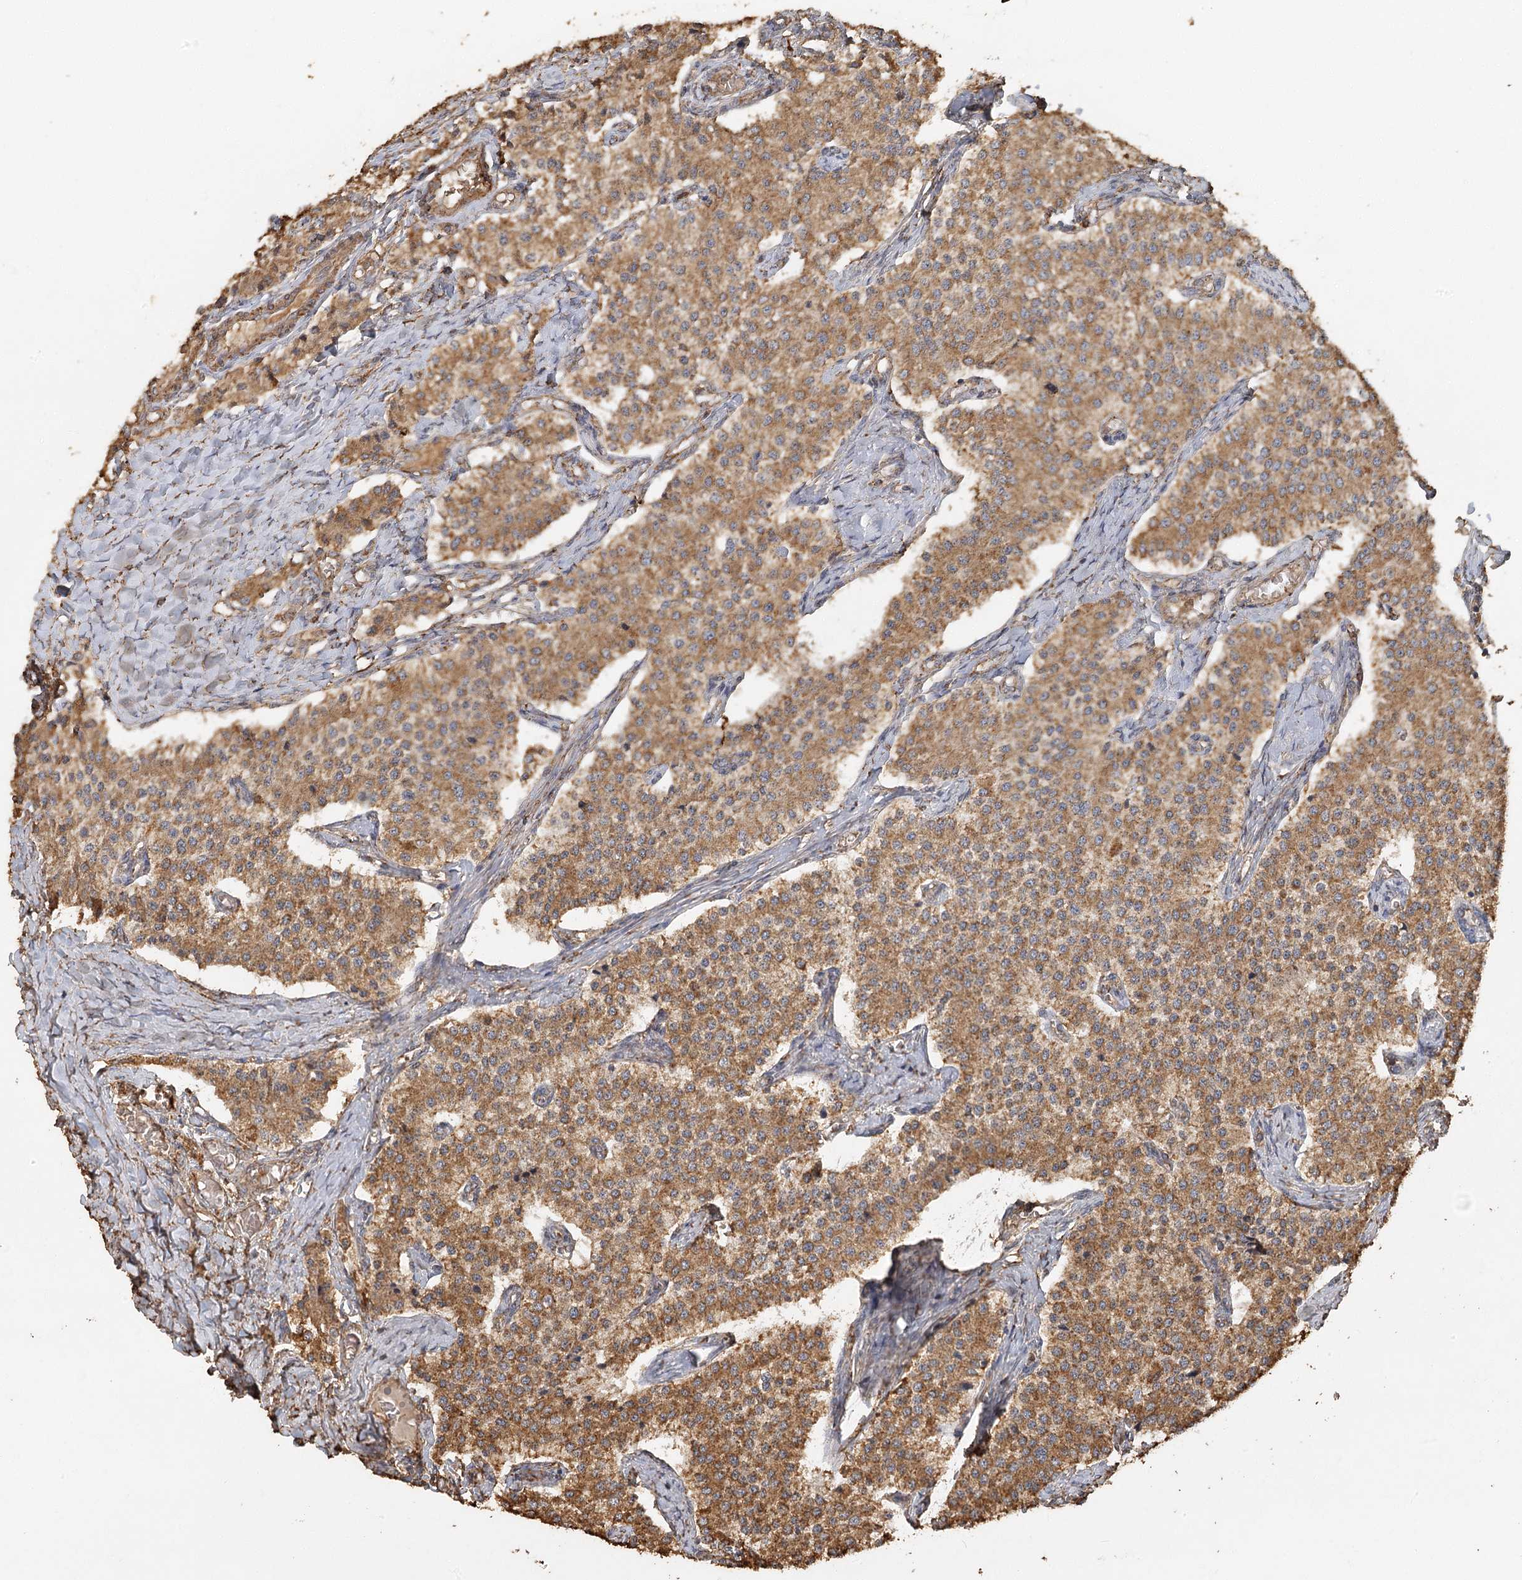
{"staining": {"intensity": "moderate", "quantity": ">75%", "location": "cytoplasmic/membranous"}, "tissue": "carcinoid", "cell_type": "Tumor cells", "image_type": "cancer", "snomed": [{"axis": "morphology", "description": "Carcinoid, malignant, NOS"}, {"axis": "topography", "description": "Colon"}], "caption": "Tumor cells show medium levels of moderate cytoplasmic/membranous positivity in approximately >75% of cells in malignant carcinoid.", "gene": "PIK3C2A", "patient": {"sex": "female", "age": 52}}